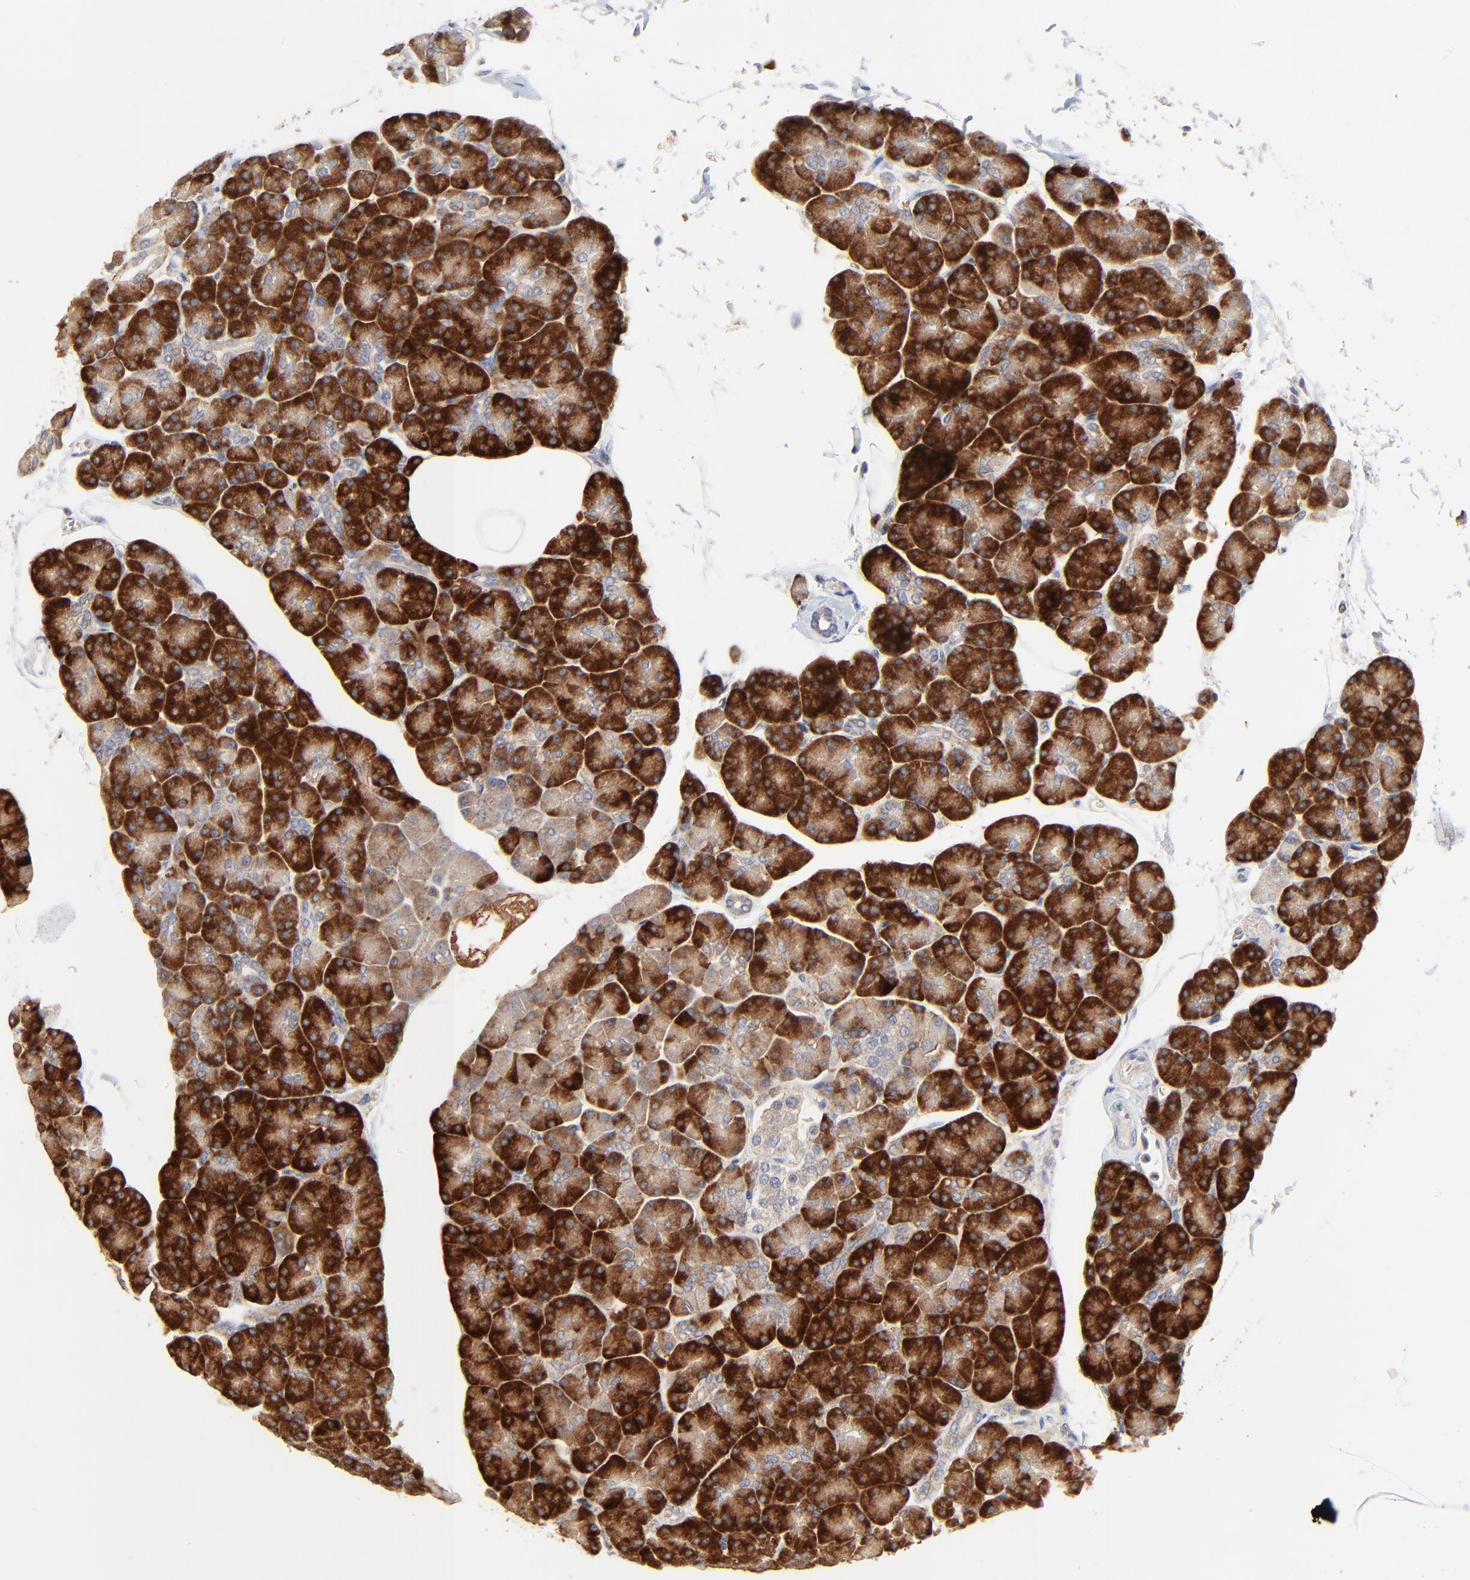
{"staining": {"intensity": "strong", "quantity": ">75%", "location": "cytoplasmic/membranous"}, "tissue": "pancreas", "cell_type": "Exocrine glandular cells", "image_type": "normal", "snomed": [{"axis": "morphology", "description": "Normal tissue, NOS"}, {"axis": "topography", "description": "Pancreas"}], "caption": "A photomicrograph showing strong cytoplasmic/membranous positivity in approximately >75% of exocrine glandular cells in unremarkable pancreas, as visualized by brown immunohistochemical staining.", "gene": "FANCB", "patient": {"sex": "female", "age": 43}}